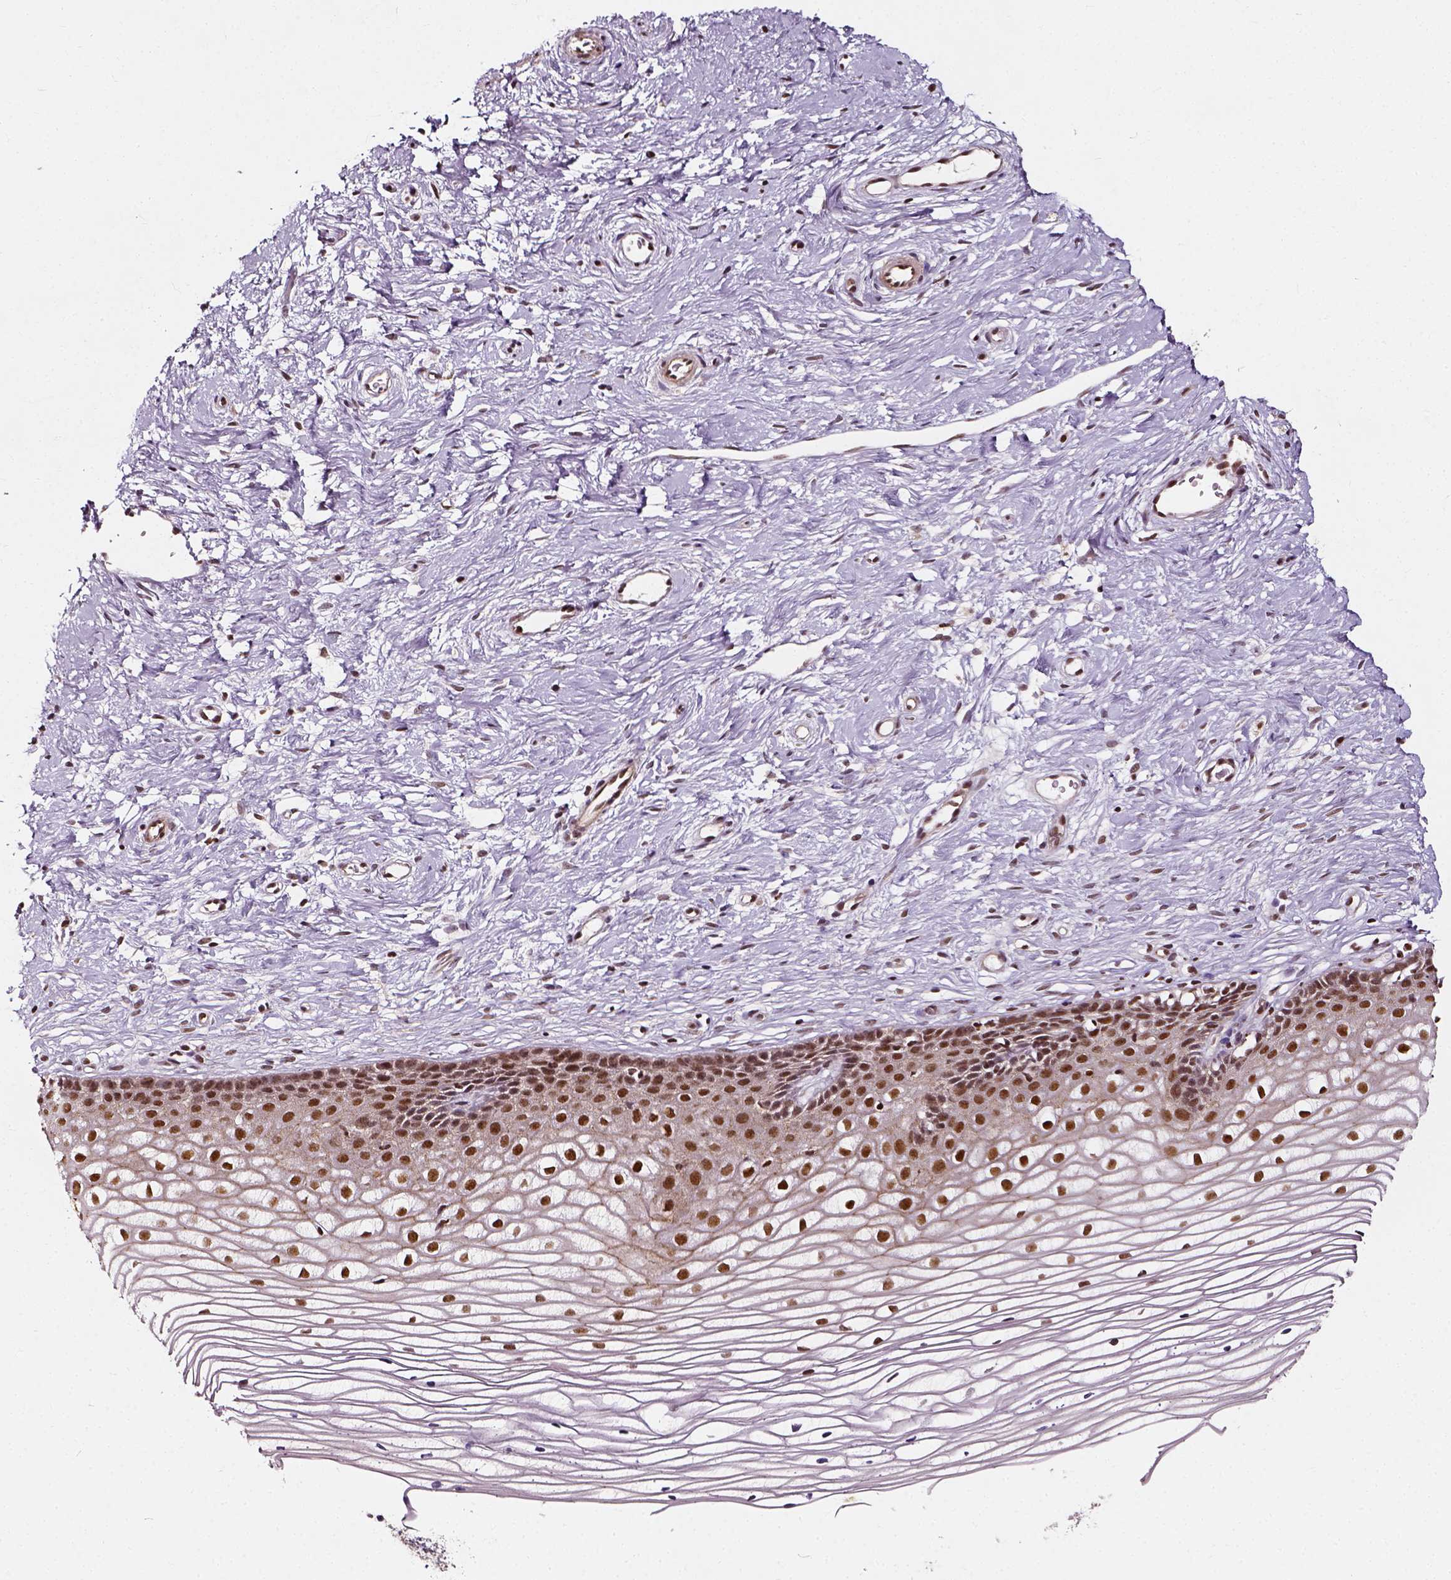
{"staining": {"intensity": "moderate", "quantity": ">75%", "location": "nuclear"}, "tissue": "cervix", "cell_type": "Glandular cells", "image_type": "normal", "snomed": [{"axis": "morphology", "description": "Normal tissue, NOS"}, {"axis": "topography", "description": "Cervix"}], "caption": "Human cervix stained with a brown dye shows moderate nuclear positive staining in approximately >75% of glandular cells.", "gene": "NACC1", "patient": {"sex": "female", "age": 40}}